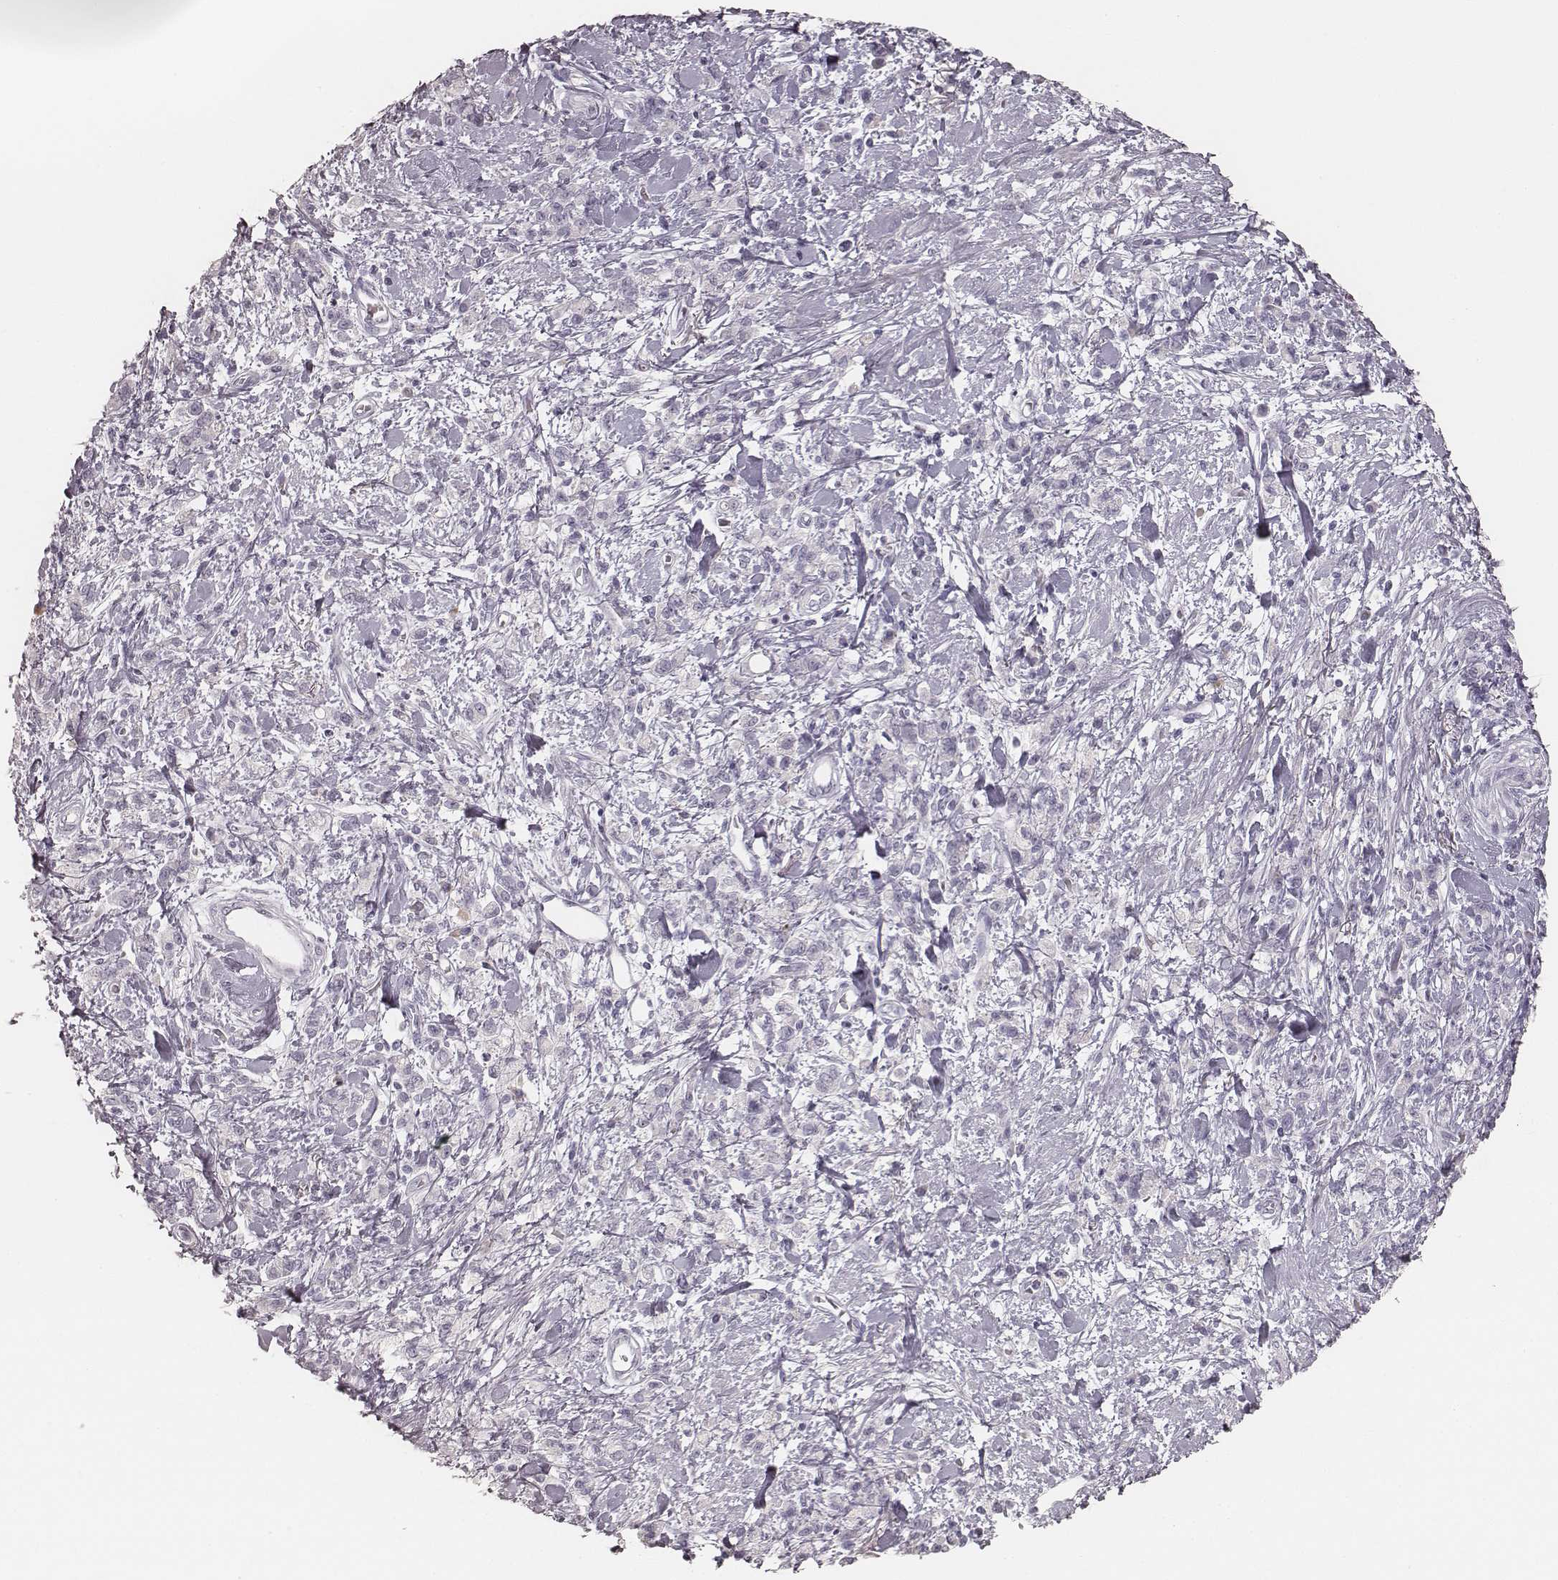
{"staining": {"intensity": "negative", "quantity": "none", "location": "none"}, "tissue": "stomach cancer", "cell_type": "Tumor cells", "image_type": "cancer", "snomed": [{"axis": "morphology", "description": "Adenocarcinoma, NOS"}, {"axis": "topography", "description": "Stomach"}], "caption": "An IHC image of stomach cancer is shown. There is no staining in tumor cells of stomach cancer. (DAB (3,3'-diaminobenzidine) immunohistochemistry with hematoxylin counter stain).", "gene": "KRT82", "patient": {"sex": "male", "age": 77}}